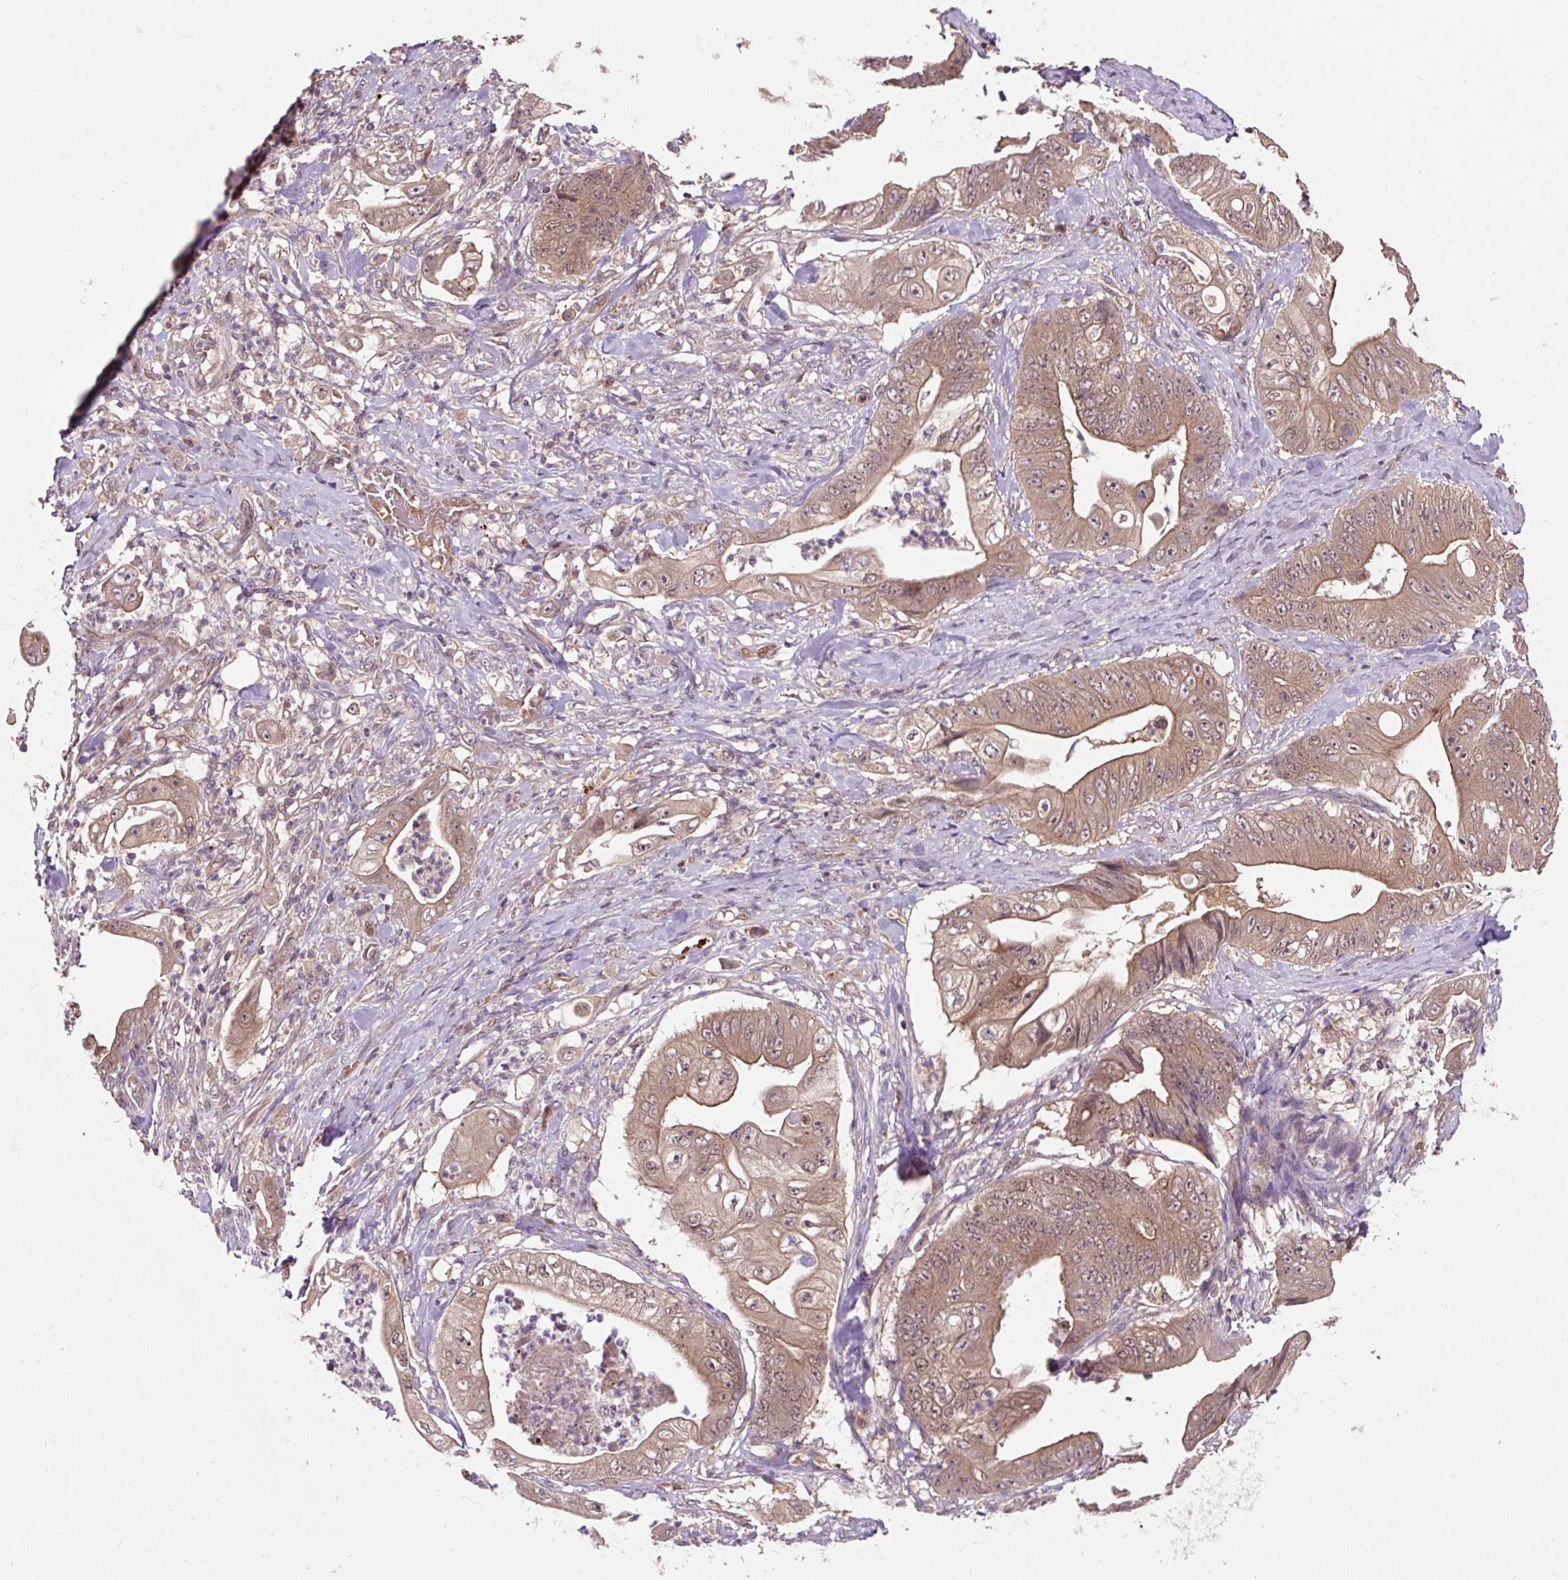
{"staining": {"intensity": "moderate", "quantity": ">75%", "location": "cytoplasmic/membranous"}, "tissue": "stomach cancer", "cell_type": "Tumor cells", "image_type": "cancer", "snomed": [{"axis": "morphology", "description": "Adenocarcinoma, NOS"}, {"axis": "topography", "description": "Stomach"}], "caption": "Protein staining of adenocarcinoma (stomach) tissue displays moderate cytoplasmic/membranous expression in approximately >75% of tumor cells.", "gene": "MMS19", "patient": {"sex": "female", "age": 73}}